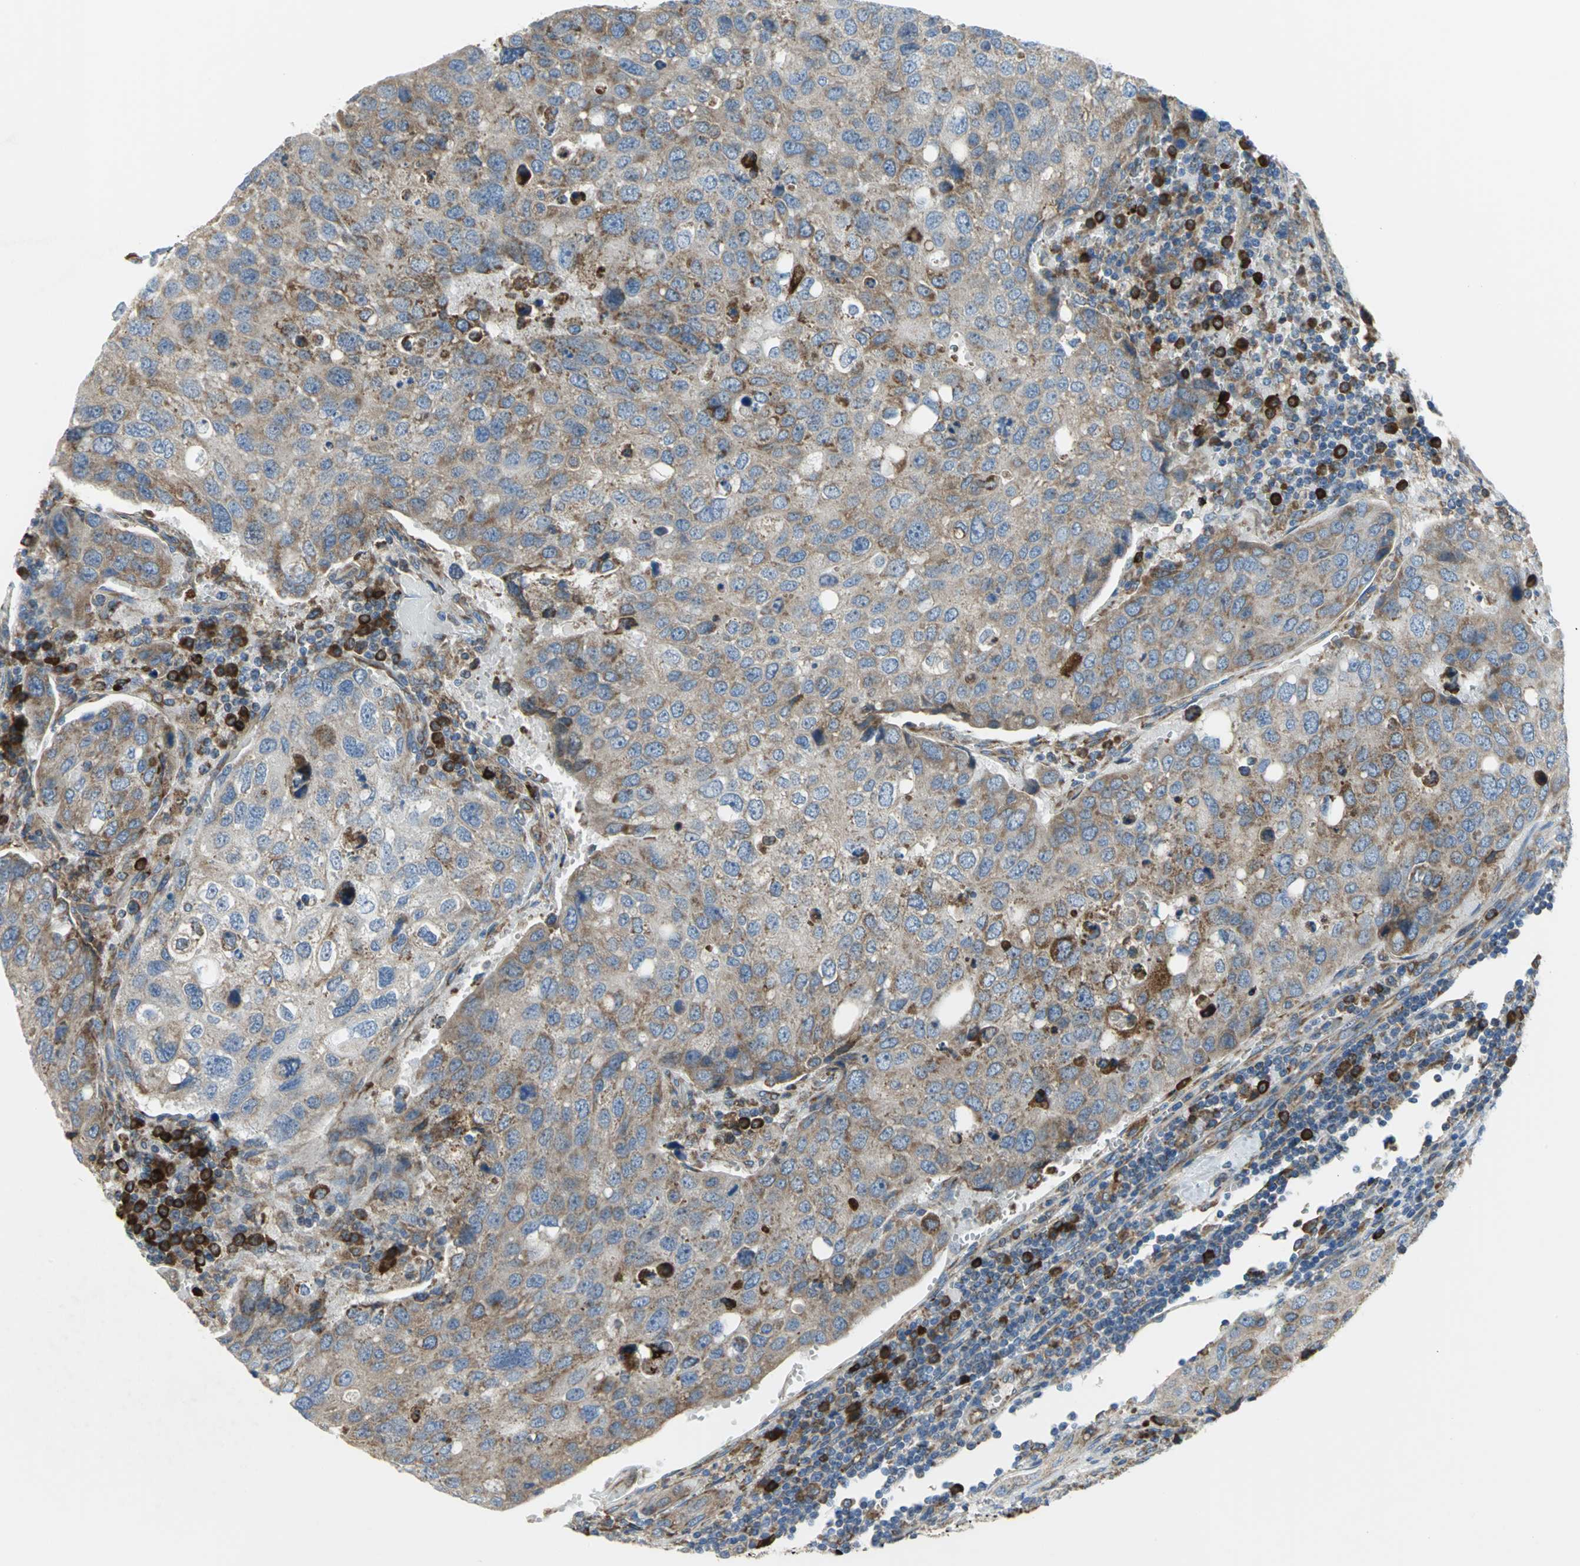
{"staining": {"intensity": "moderate", "quantity": ">75%", "location": "cytoplasmic/membranous"}, "tissue": "urothelial cancer", "cell_type": "Tumor cells", "image_type": "cancer", "snomed": [{"axis": "morphology", "description": "Urothelial carcinoma, High grade"}, {"axis": "topography", "description": "Lymph node"}, {"axis": "topography", "description": "Urinary bladder"}], "caption": "Protein expression by immunohistochemistry exhibits moderate cytoplasmic/membranous expression in approximately >75% of tumor cells in high-grade urothelial carcinoma.", "gene": "TULP4", "patient": {"sex": "male", "age": 51}}